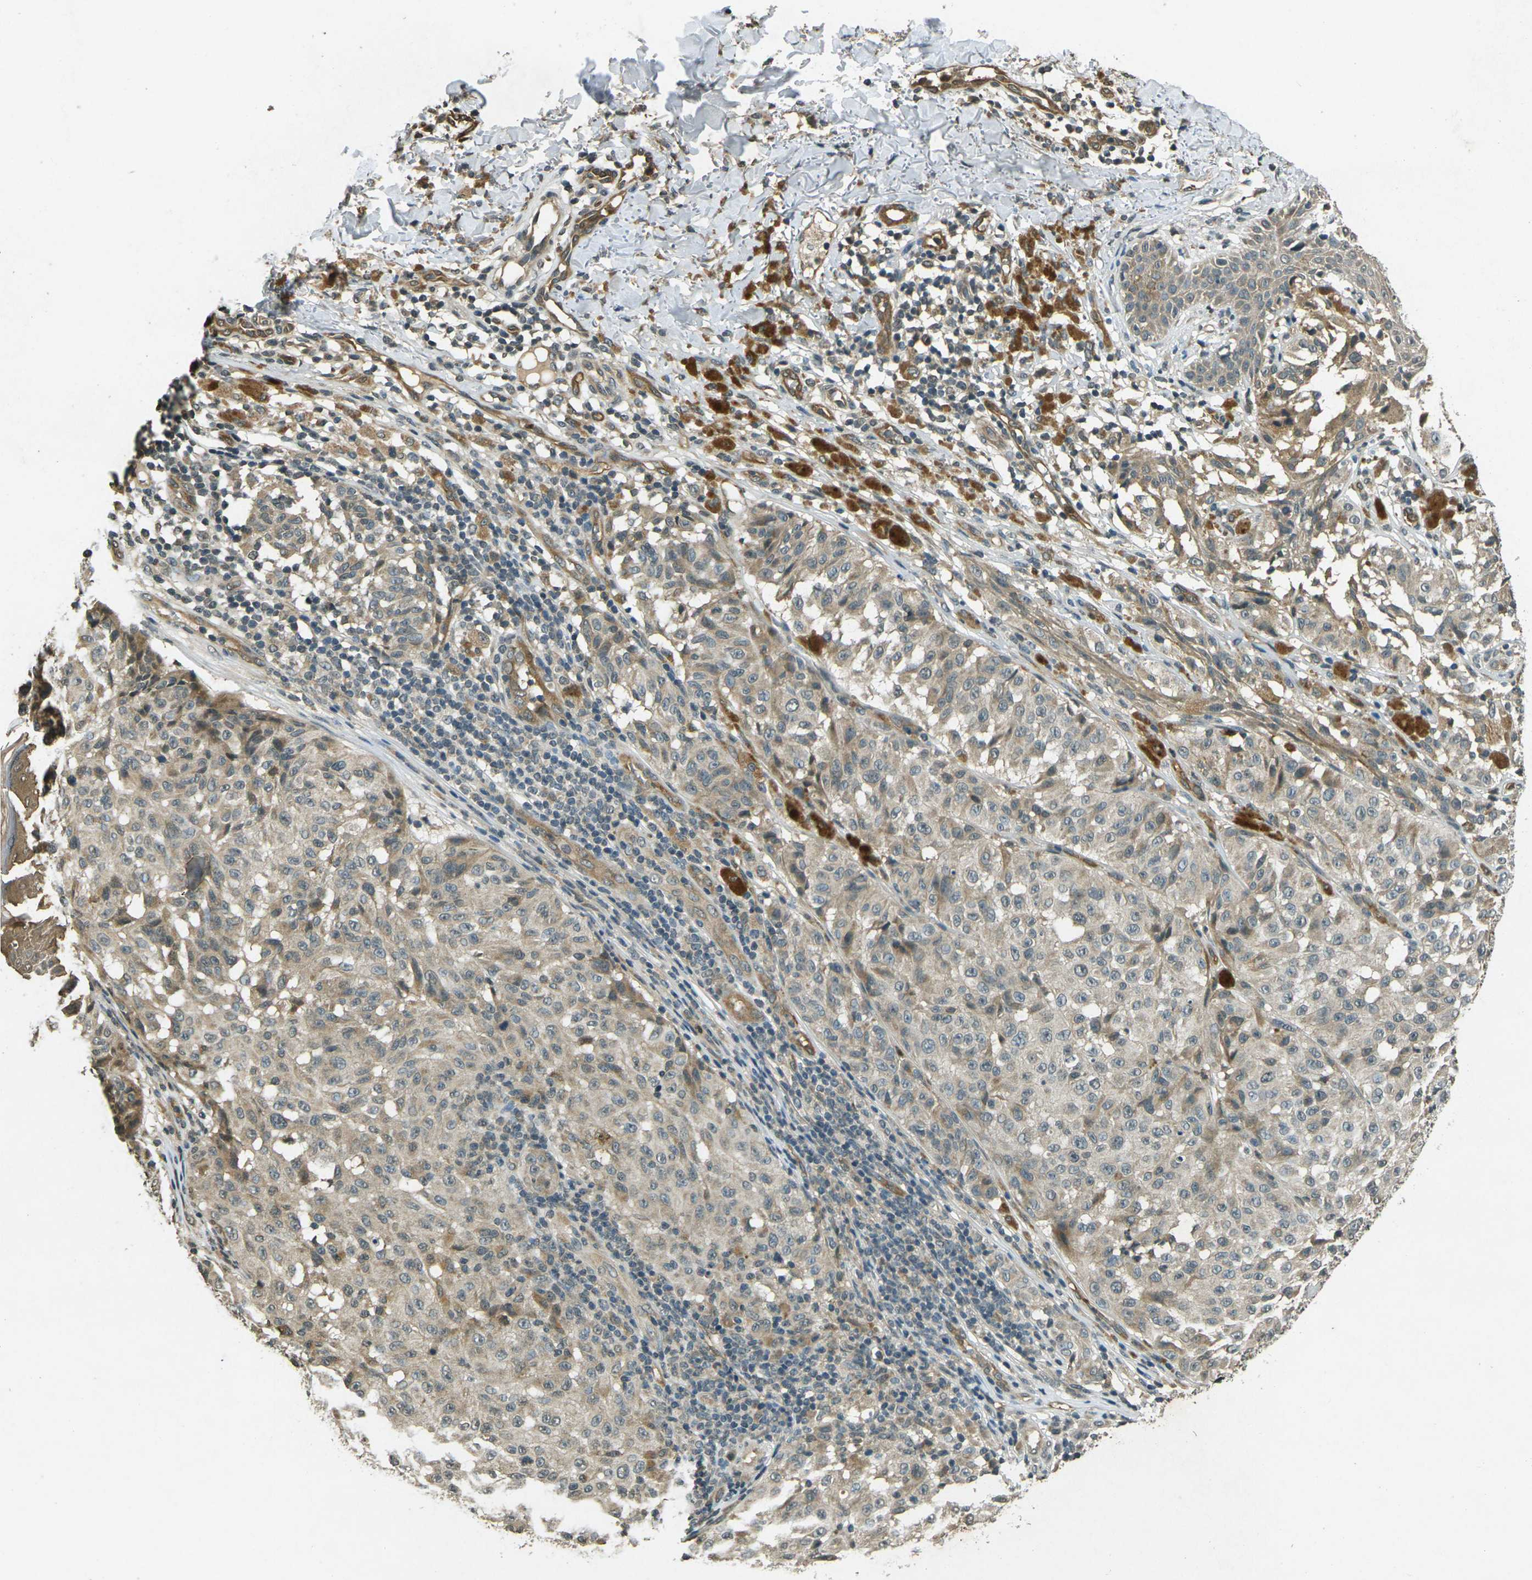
{"staining": {"intensity": "weak", "quantity": ">75%", "location": "cytoplasmic/membranous"}, "tissue": "melanoma", "cell_type": "Tumor cells", "image_type": "cancer", "snomed": [{"axis": "morphology", "description": "Malignant melanoma, NOS"}, {"axis": "topography", "description": "Skin"}], "caption": "Immunohistochemistry (IHC) (DAB) staining of human melanoma displays weak cytoplasmic/membranous protein expression in approximately >75% of tumor cells.", "gene": "PDE2A", "patient": {"sex": "female", "age": 46}}